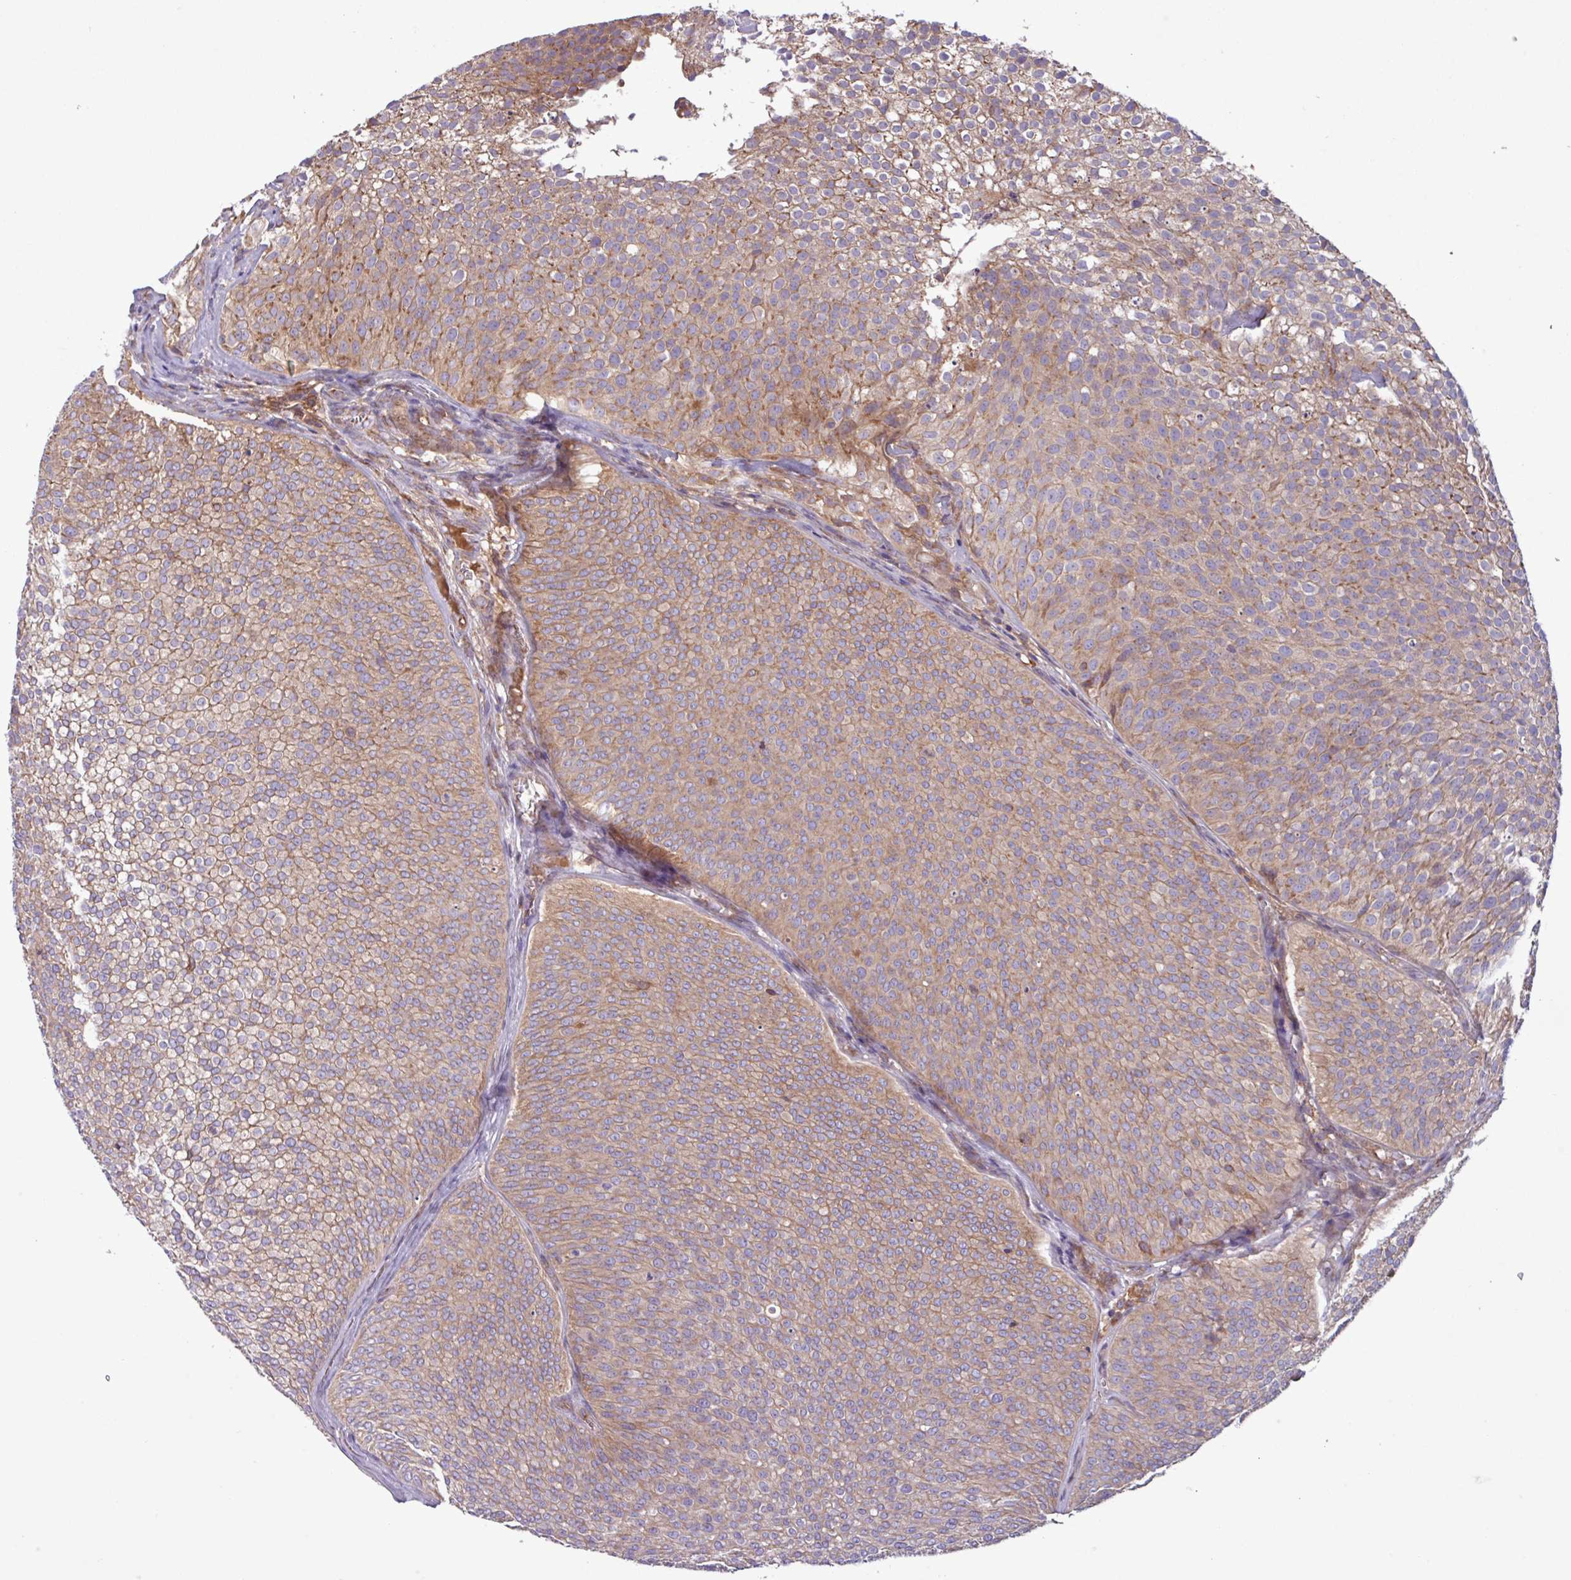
{"staining": {"intensity": "moderate", "quantity": ">75%", "location": "cytoplasmic/membranous"}, "tissue": "urothelial cancer", "cell_type": "Tumor cells", "image_type": "cancer", "snomed": [{"axis": "morphology", "description": "Urothelial carcinoma, Low grade"}, {"axis": "topography", "description": "Urinary bladder"}], "caption": "Urothelial cancer stained with immunohistochemistry demonstrates moderate cytoplasmic/membranous staining in approximately >75% of tumor cells.", "gene": "RAB19", "patient": {"sex": "male", "age": 91}}